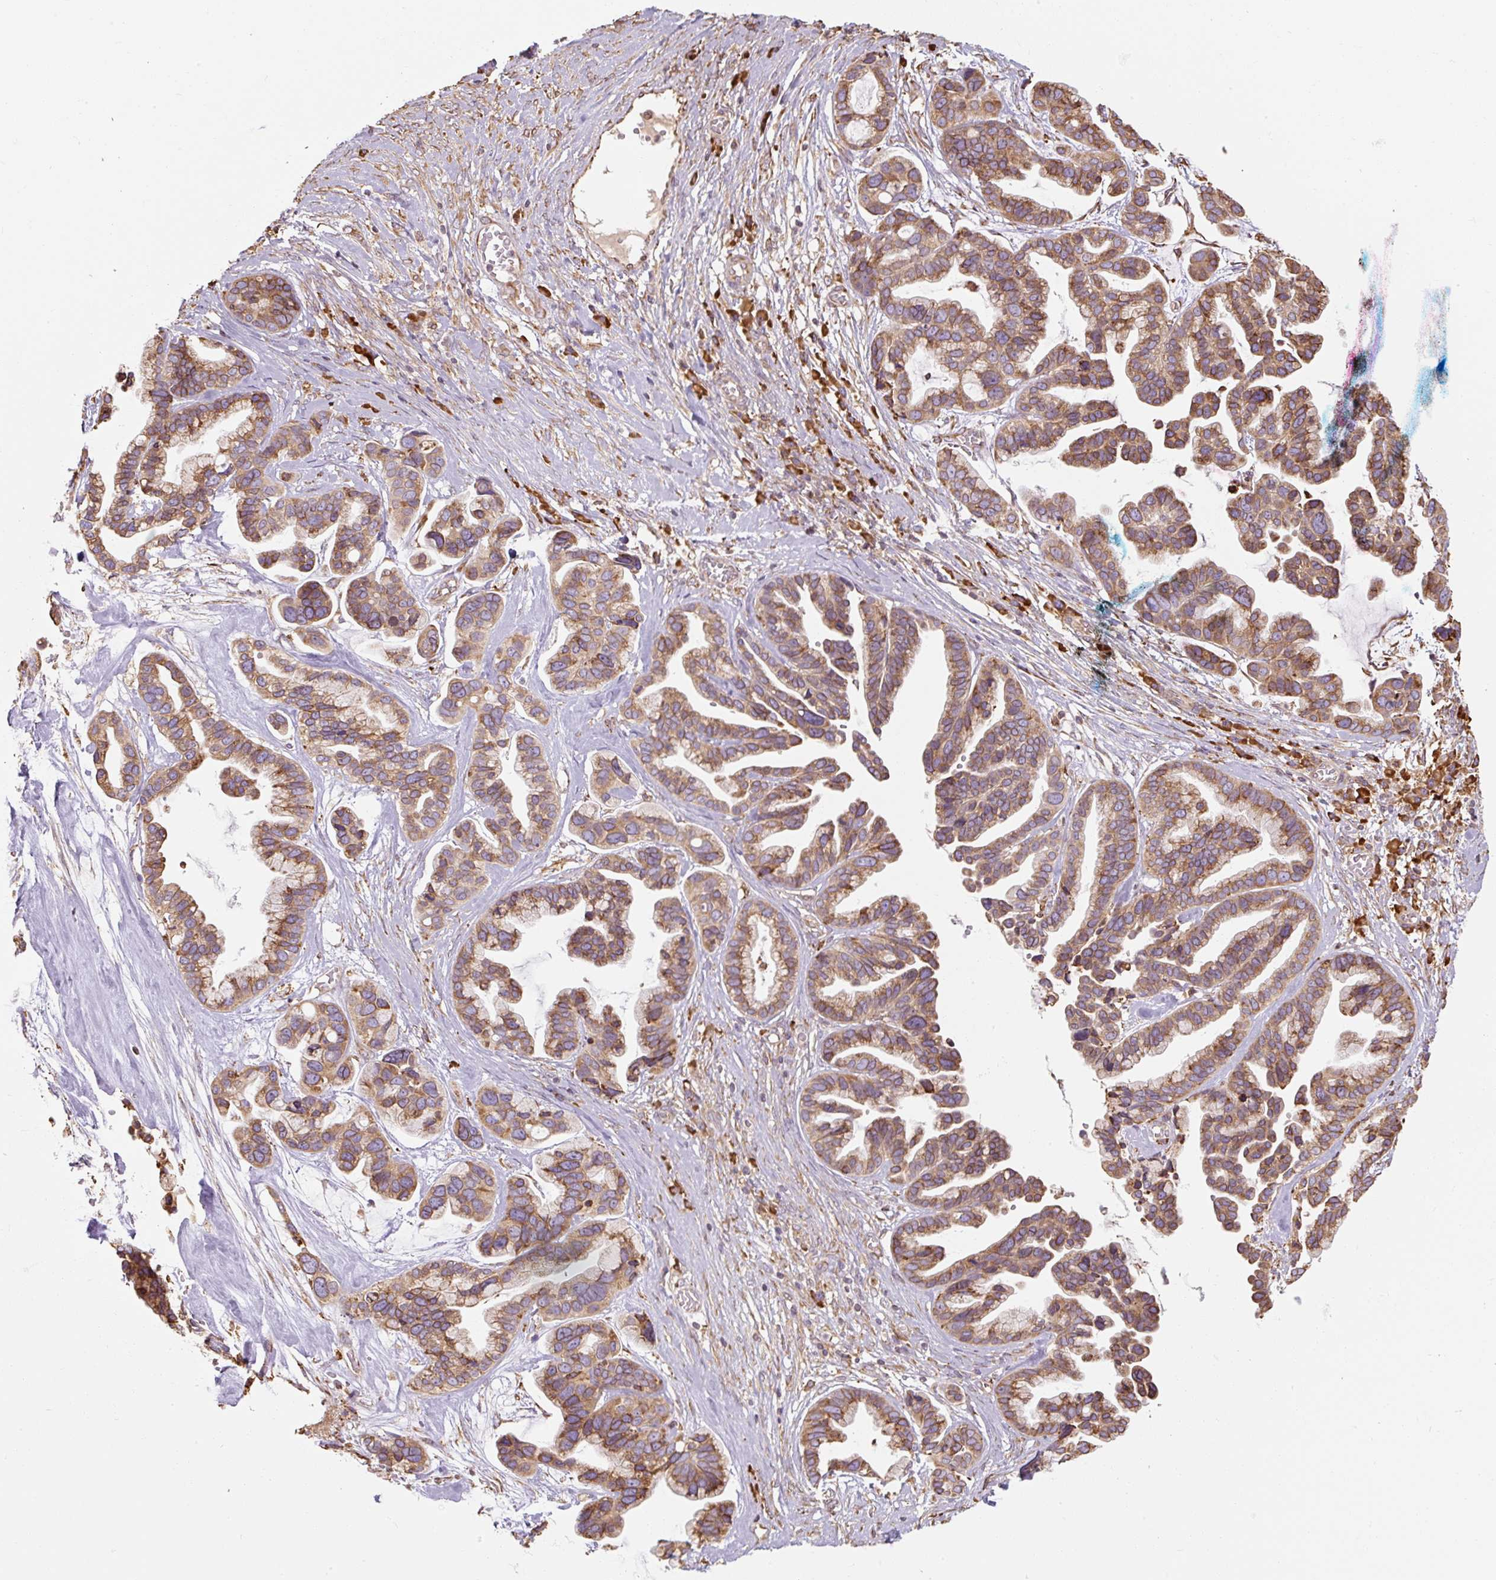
{"staining": {"intensity": "moderate", "quantity": ">75%", "location": "cytoplasmic/membranous"}, "tissue": "ovarian cancer", "cell_type": "Tumor cells", "image_type": "cancer", "snomed": [{"axis": "morphology", "description": "Cystadenocarcinoma, serous, NOS"}, {"axis": "topography", "description": "Ovary"}], "caption": "This photomicrograph displays immunohistochemistry (IHC) staining of ovarian cancer (serous cystadenocarcinoma), with medium moderate cytoplasmic/membranous staining in approximately >75% of tumor cells.", "gene": "PRKCSH", "patient": {"sex": "female", "age": 56}}